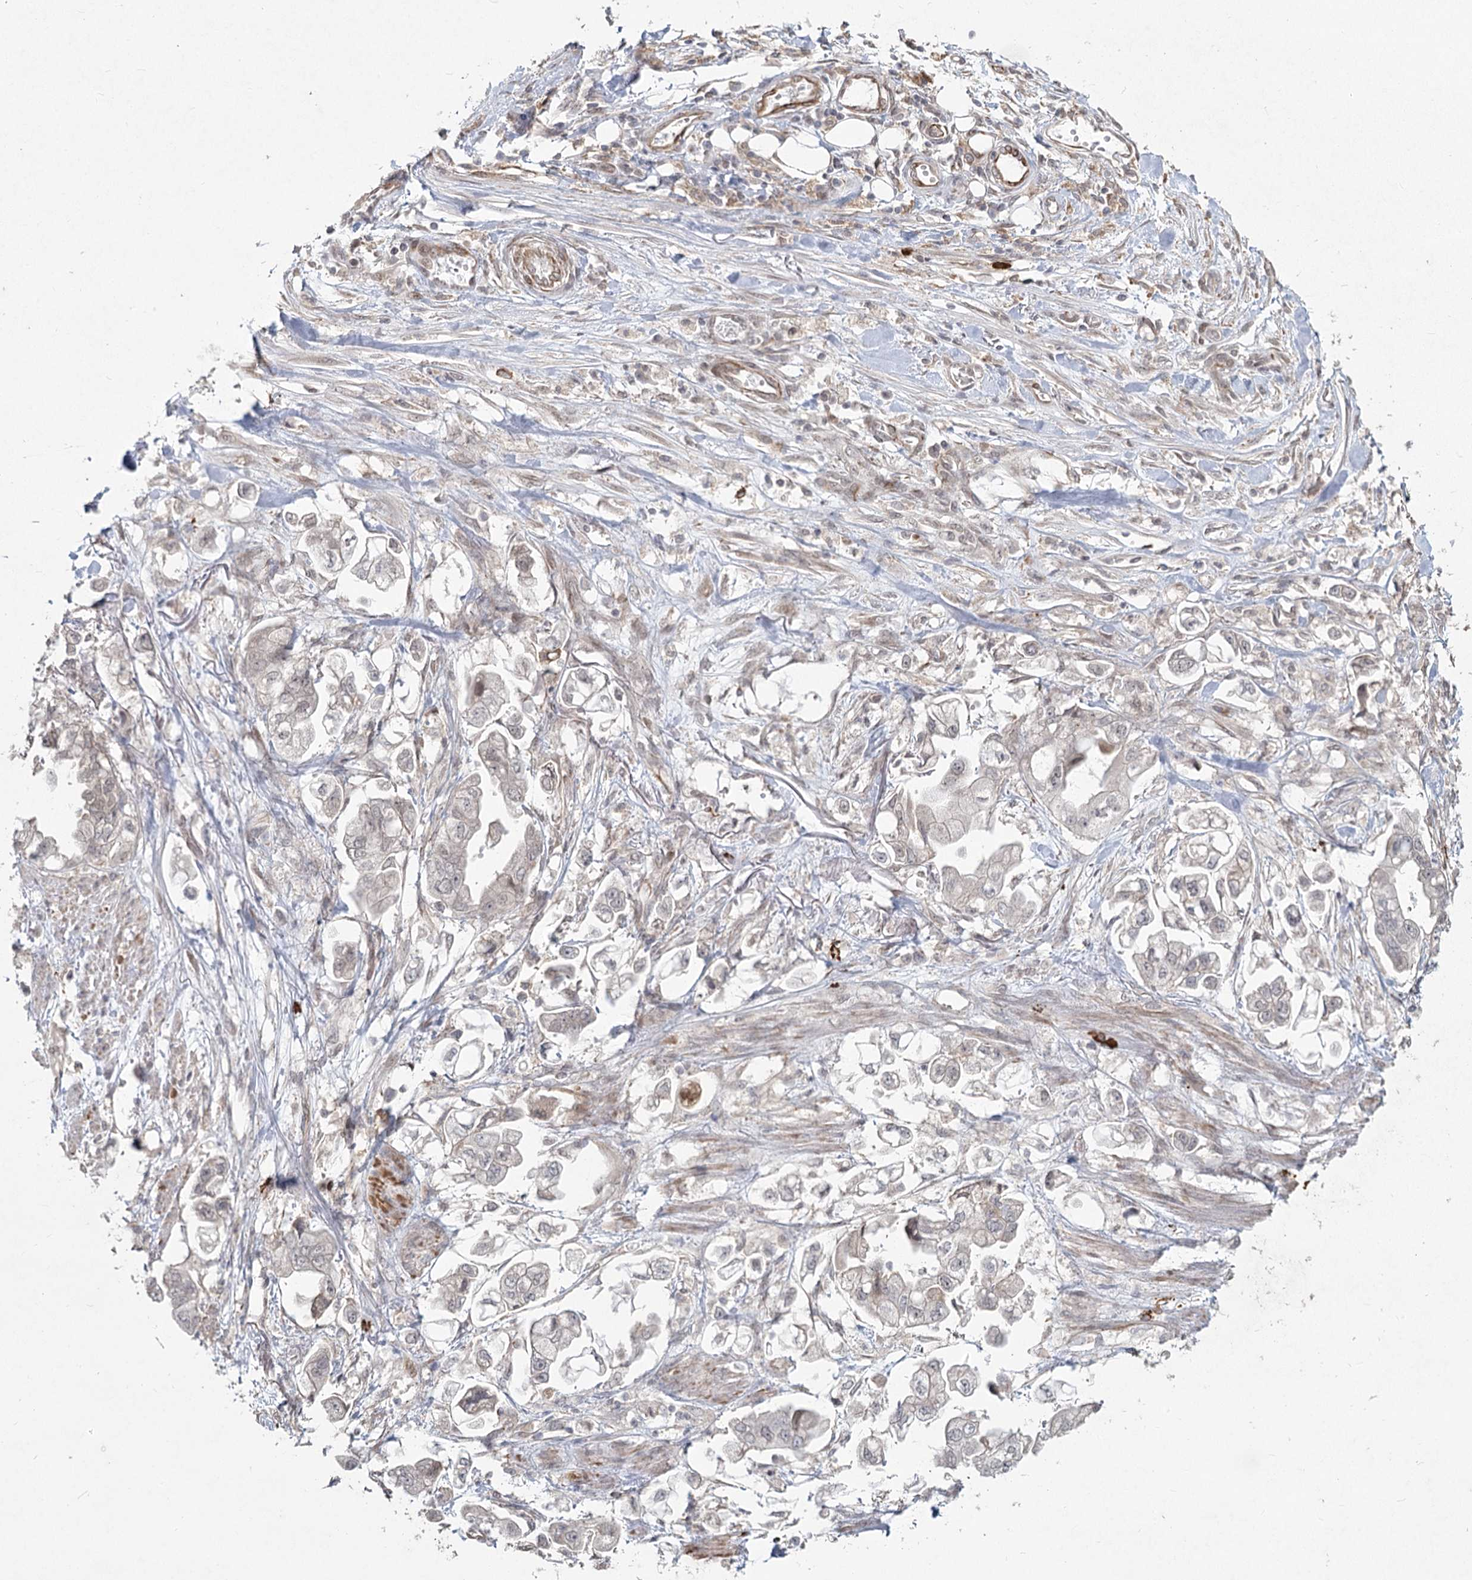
{"staining": {"intensity": "negative", "quantity": "none", "location": "none"}, "tissue": "stomach cancer", "cell_type": "Tumor cells", "image_type": "cancer", "snomed": [{"axis": "morphology", "description": "Adenocarcinoma, NOS"}, {"axis": "topography", "description": "Stomach"}], "caption": "IHC of human stomach cancer displays no staining in tumor cells.", "gene": "AP2M1", "patient": {"sex": "male", "age": 62}}